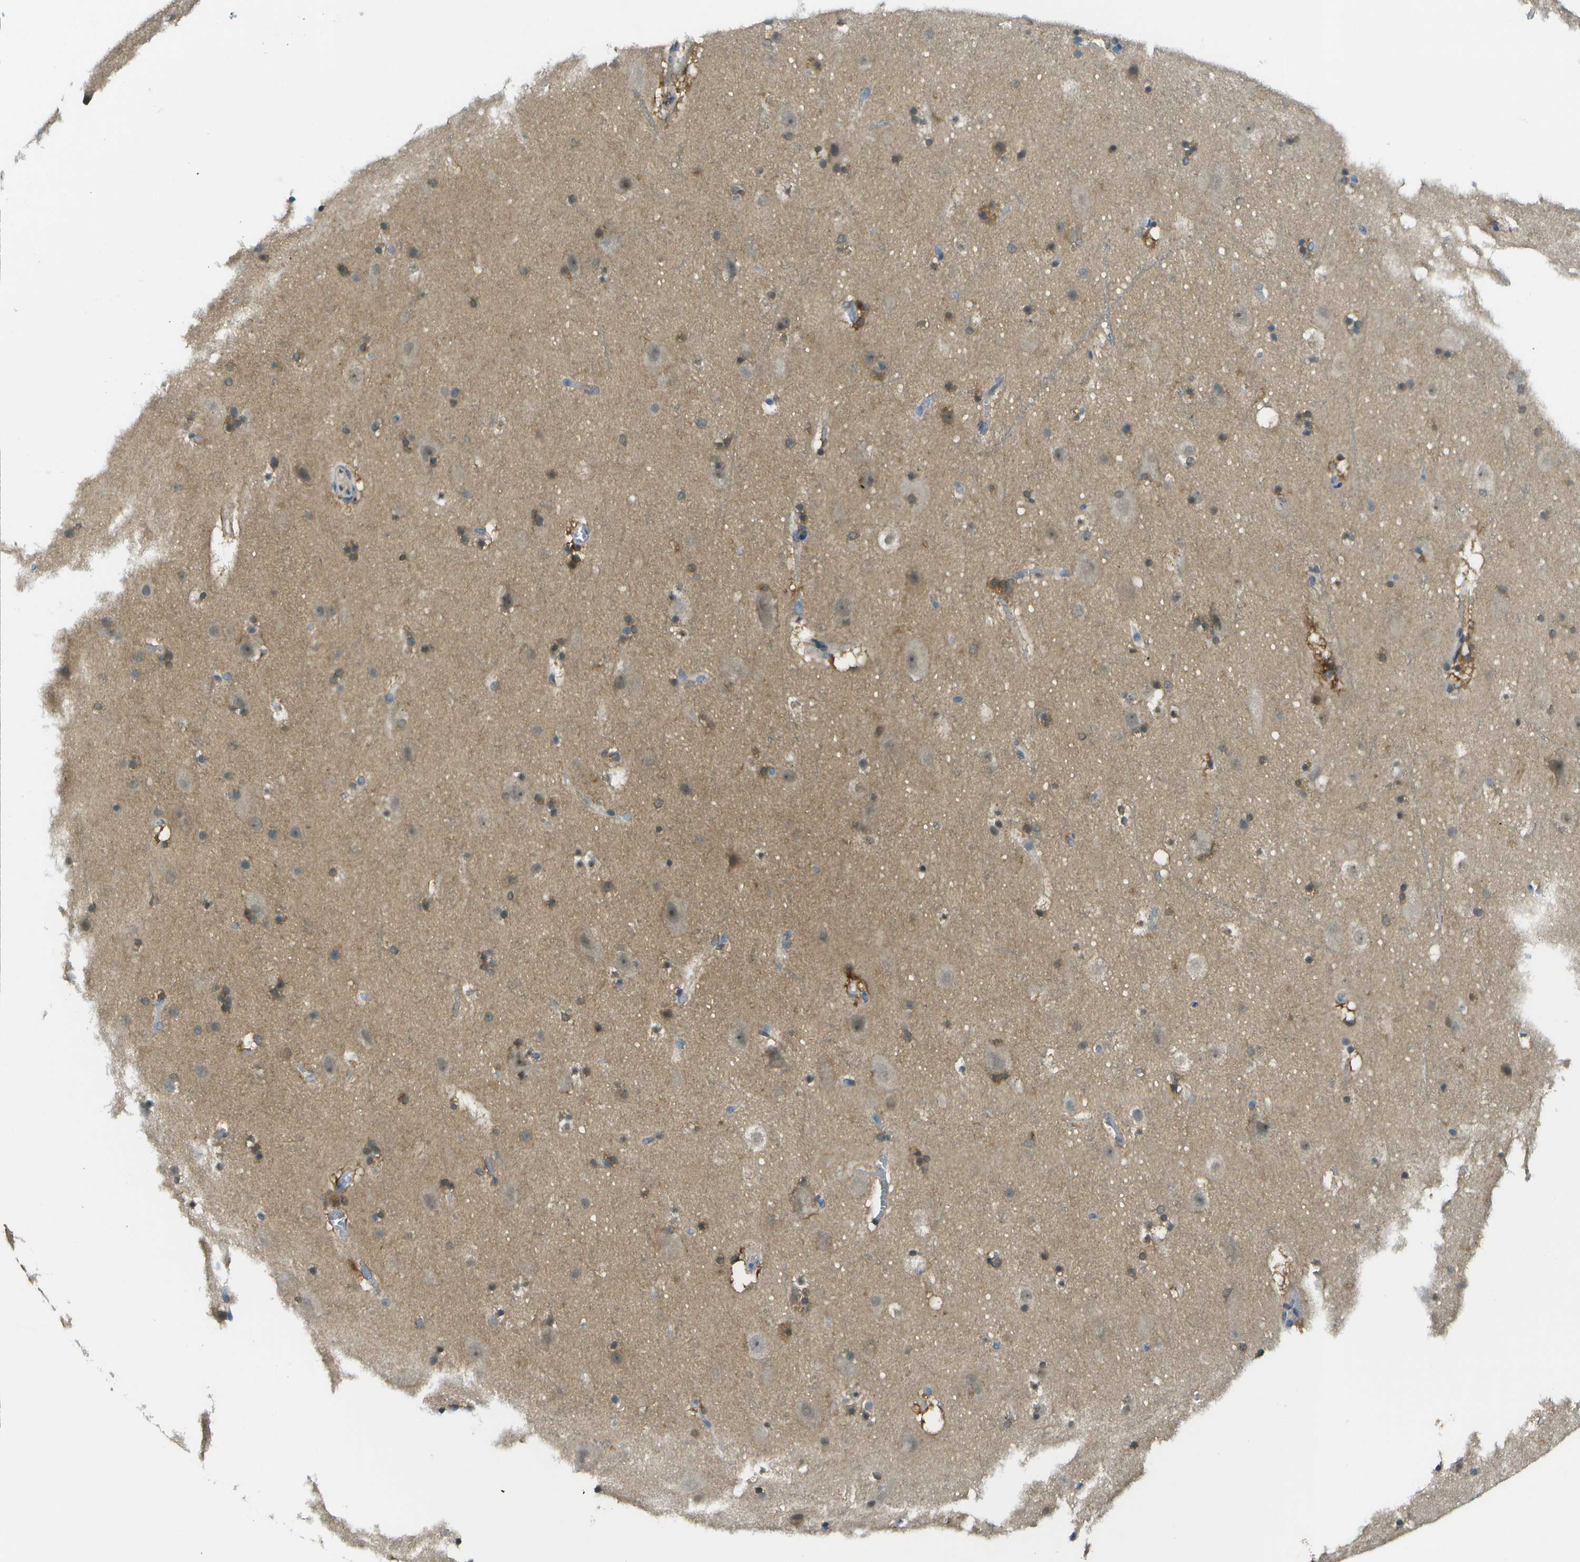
{"staining": {"intensity": "weak", "quantity": ">75%", "location": "cytoplasmic/membranous"}, "tissue": "cerebral cortex", "cell_type": "Endothelial cells", "image_type": "normal", "snomed": [{"axis": "morphology", "description": "Normal tissue, NOS"}, {"axis": "topography", "description": "Cerebral cortex"}], "caption": "IHC of unremarkable human cerebral cortex demonstrates low levels of weak cytoplasmic/membranous positivity in about >75% of endothelial cells.", "gene": "CDH23", "patient": {"sex": "male", "age": 45}}